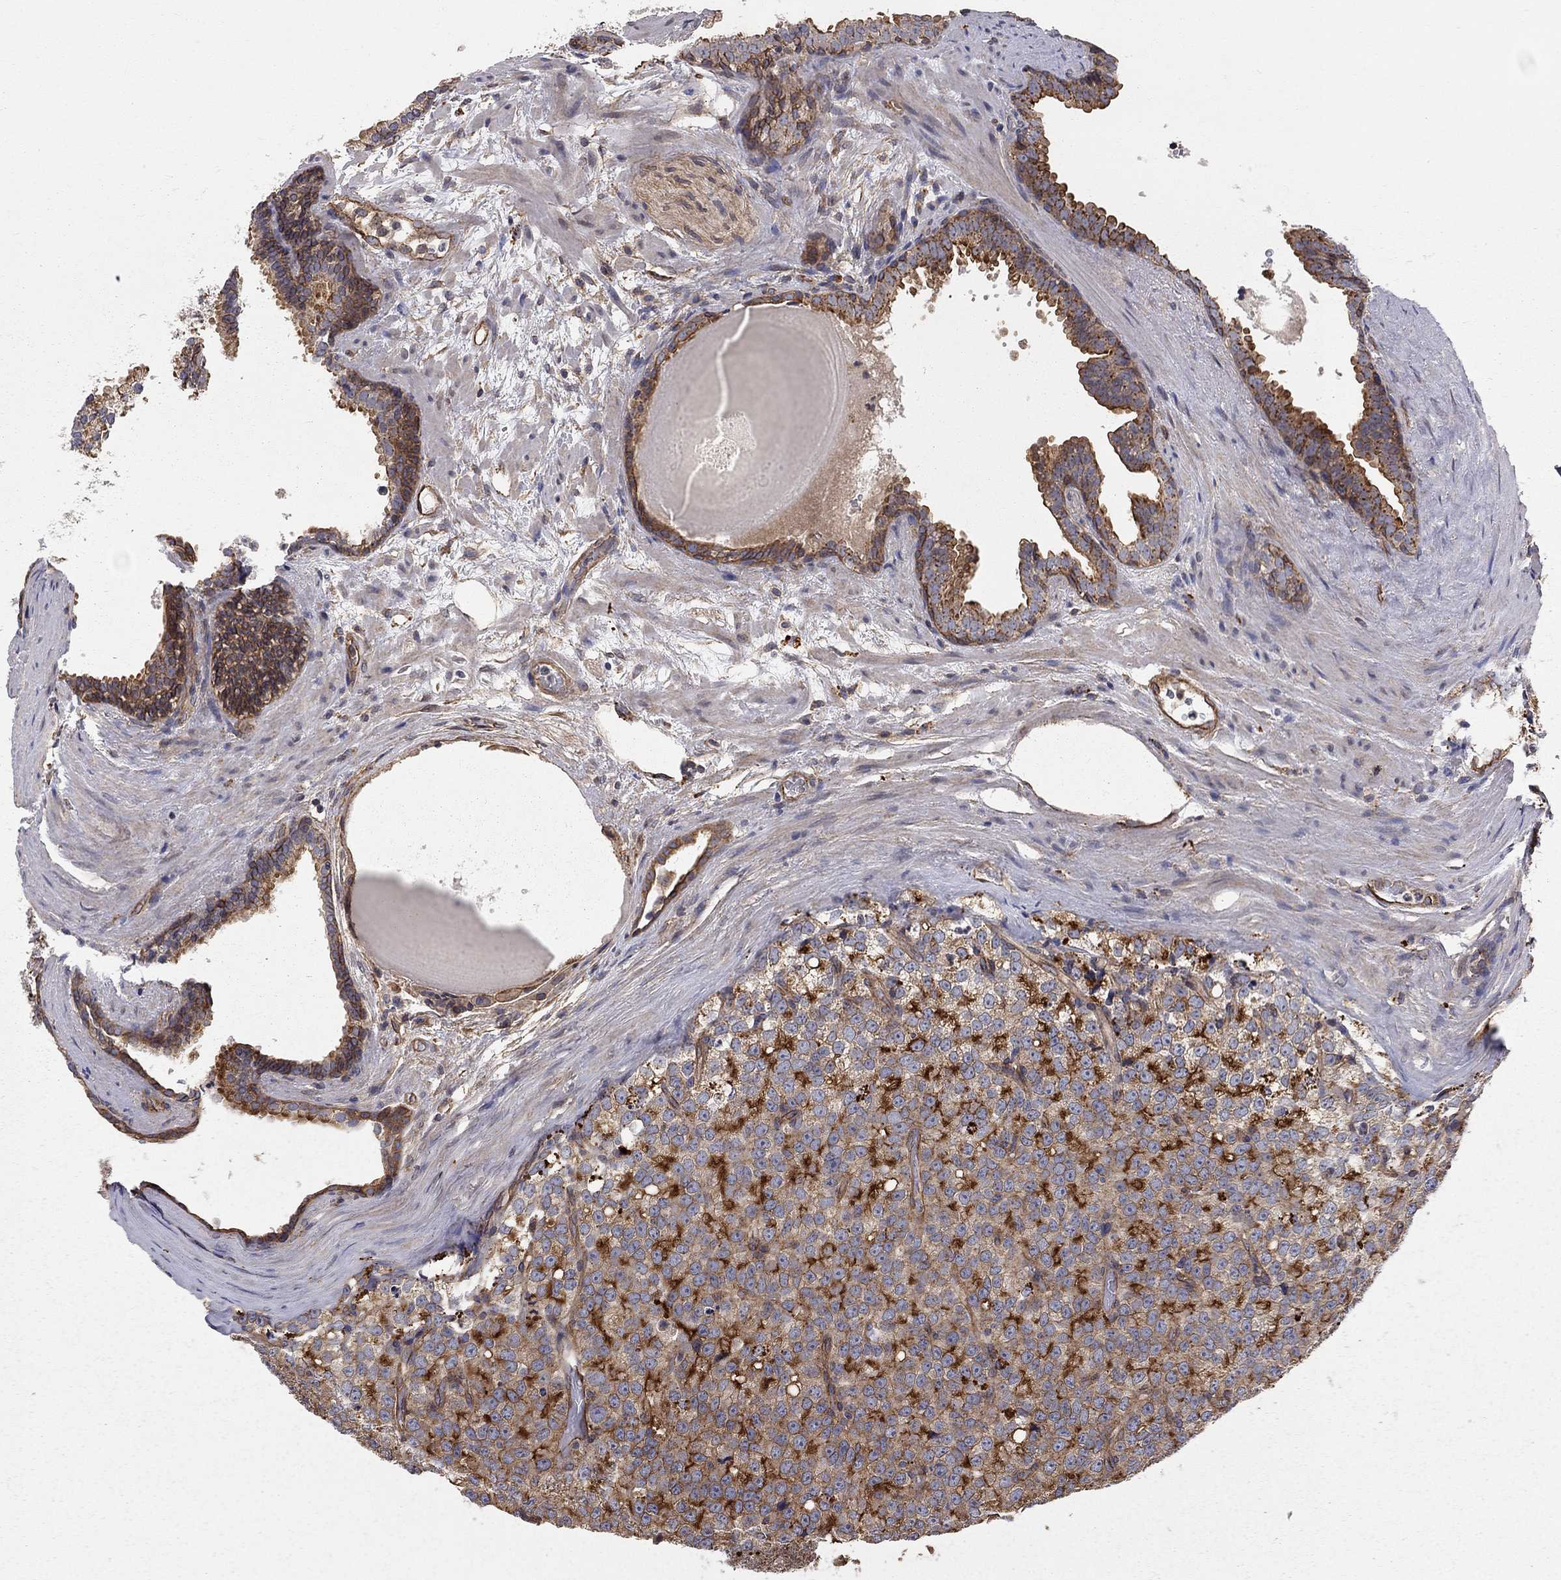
{"staining": {"intensity": "strong", "quantity": "25%-75%", "location": "cytoplasmic/membranous"}, "tissue": "prostate cancer", "cell_type": "Tumor cells", "image_type": "cancer", "snomed": [{"axis": "morphology", "description": "Adenocarcinoma, High grade"}, {"axis": "topography", "description": "Prostate and seminal vesicle, NOS"}], "caption": "About 25%-75% of tumor cells in human prostate adenocarcinoma (high-grade) reveal strong cytoplasmic/membranous protein staining as visualized by brown immunohistochemical staining.", "gene": "RASEF", "patient": {"sex": "male", "age": 62}}